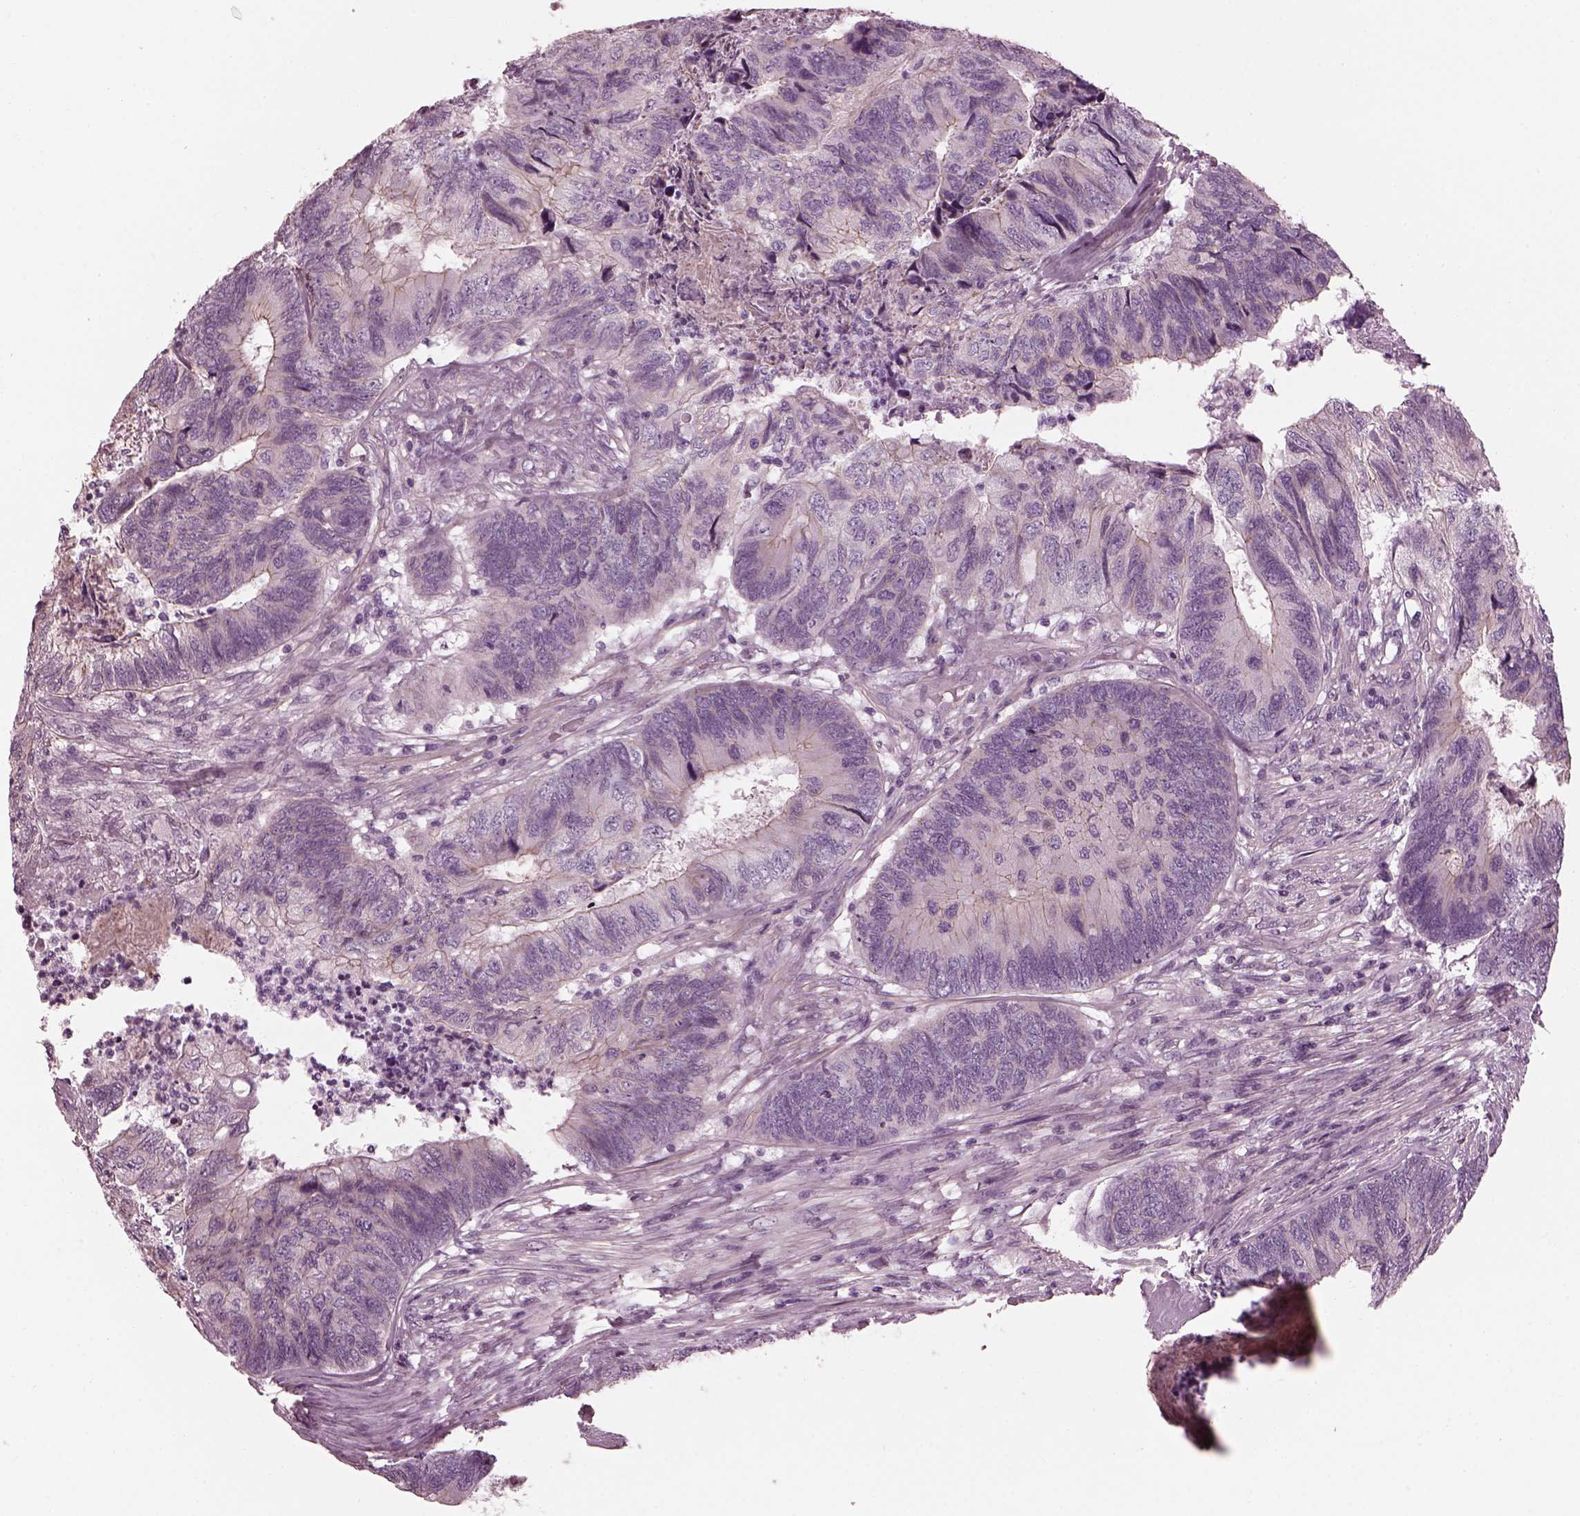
{"staining": {"intensity": "negative", "quantity": "none", "location": "none"}, "tissue": "colorectal cancer", "cell_type": "Tumor cells", "image_type": "cancer", "snomed": [{"axis": "morphology", "description": "Adenocarcinoma, NOS"}, {"axis": "topography", "description": "Colon"}], "caption": "The photomicrograph reveals no staining of tumor cells in adenocarcinoma (colorectal). (Brightfield microscopy of DAB immunohistochemistry at high magnification).", "gene": "BFSP1", "patient": {"sex": "female", "age": 67}}